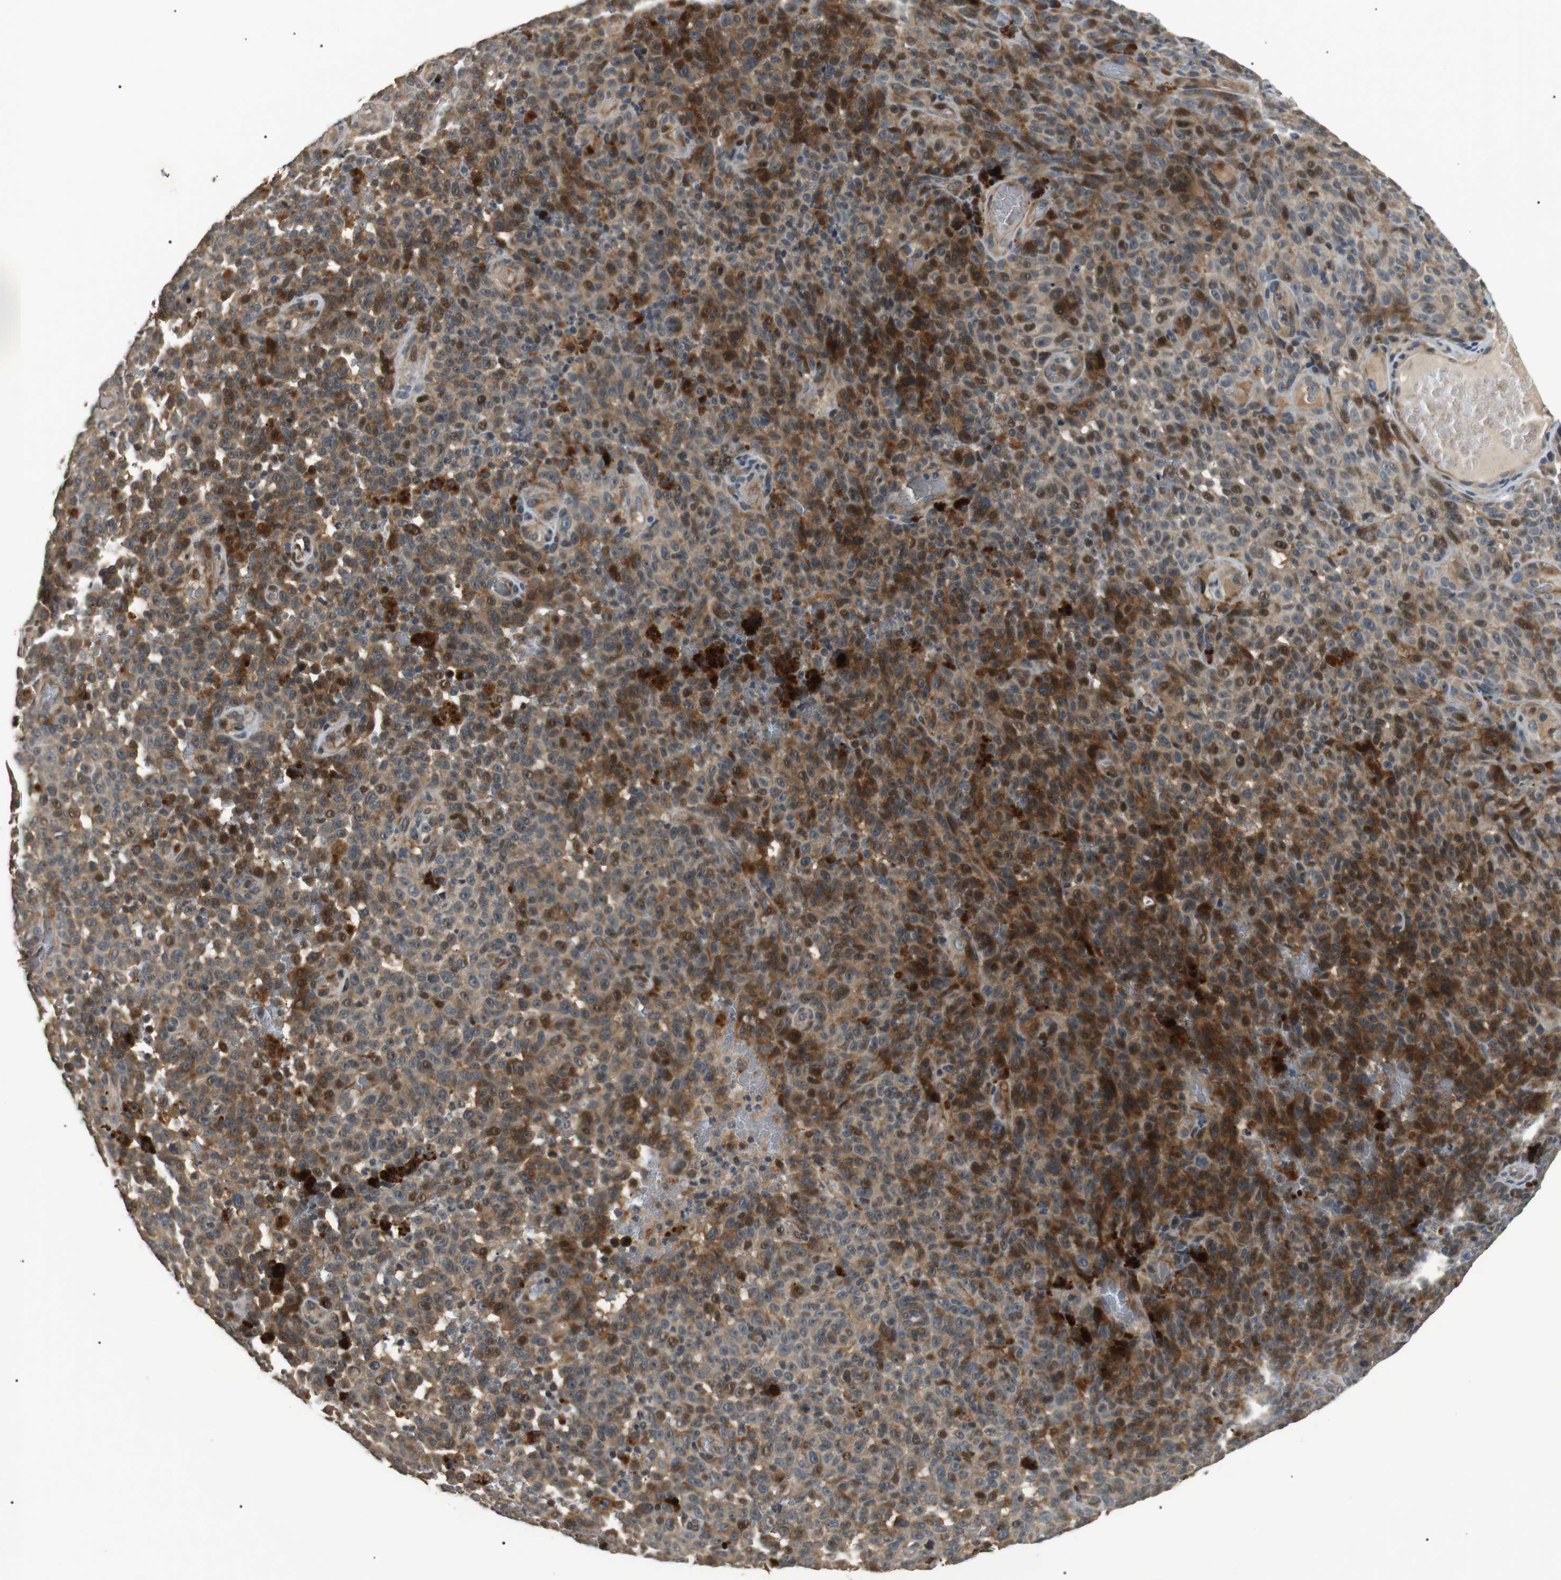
{"staining": {"intensity": "moderate", "quantity": ">75%", "location": "cytoplasmic/membranous,nuclear"}, "tissue": "melanoma", "cell_type": "Tumor cells", "image_type": "cancer", "snomed": [{"axis": "morphology", "description": "Malignant melanoma, NOS"}, {"axis": "topography", "description": "Skin"}], "caption": "An image of human melanoma stained for a protein reveals moderate cytoplasmic/membranous and nuclear brown staining in tumor cells.", "gene": "HSPA13", "patient": {"sex": "female", "age": 82}}